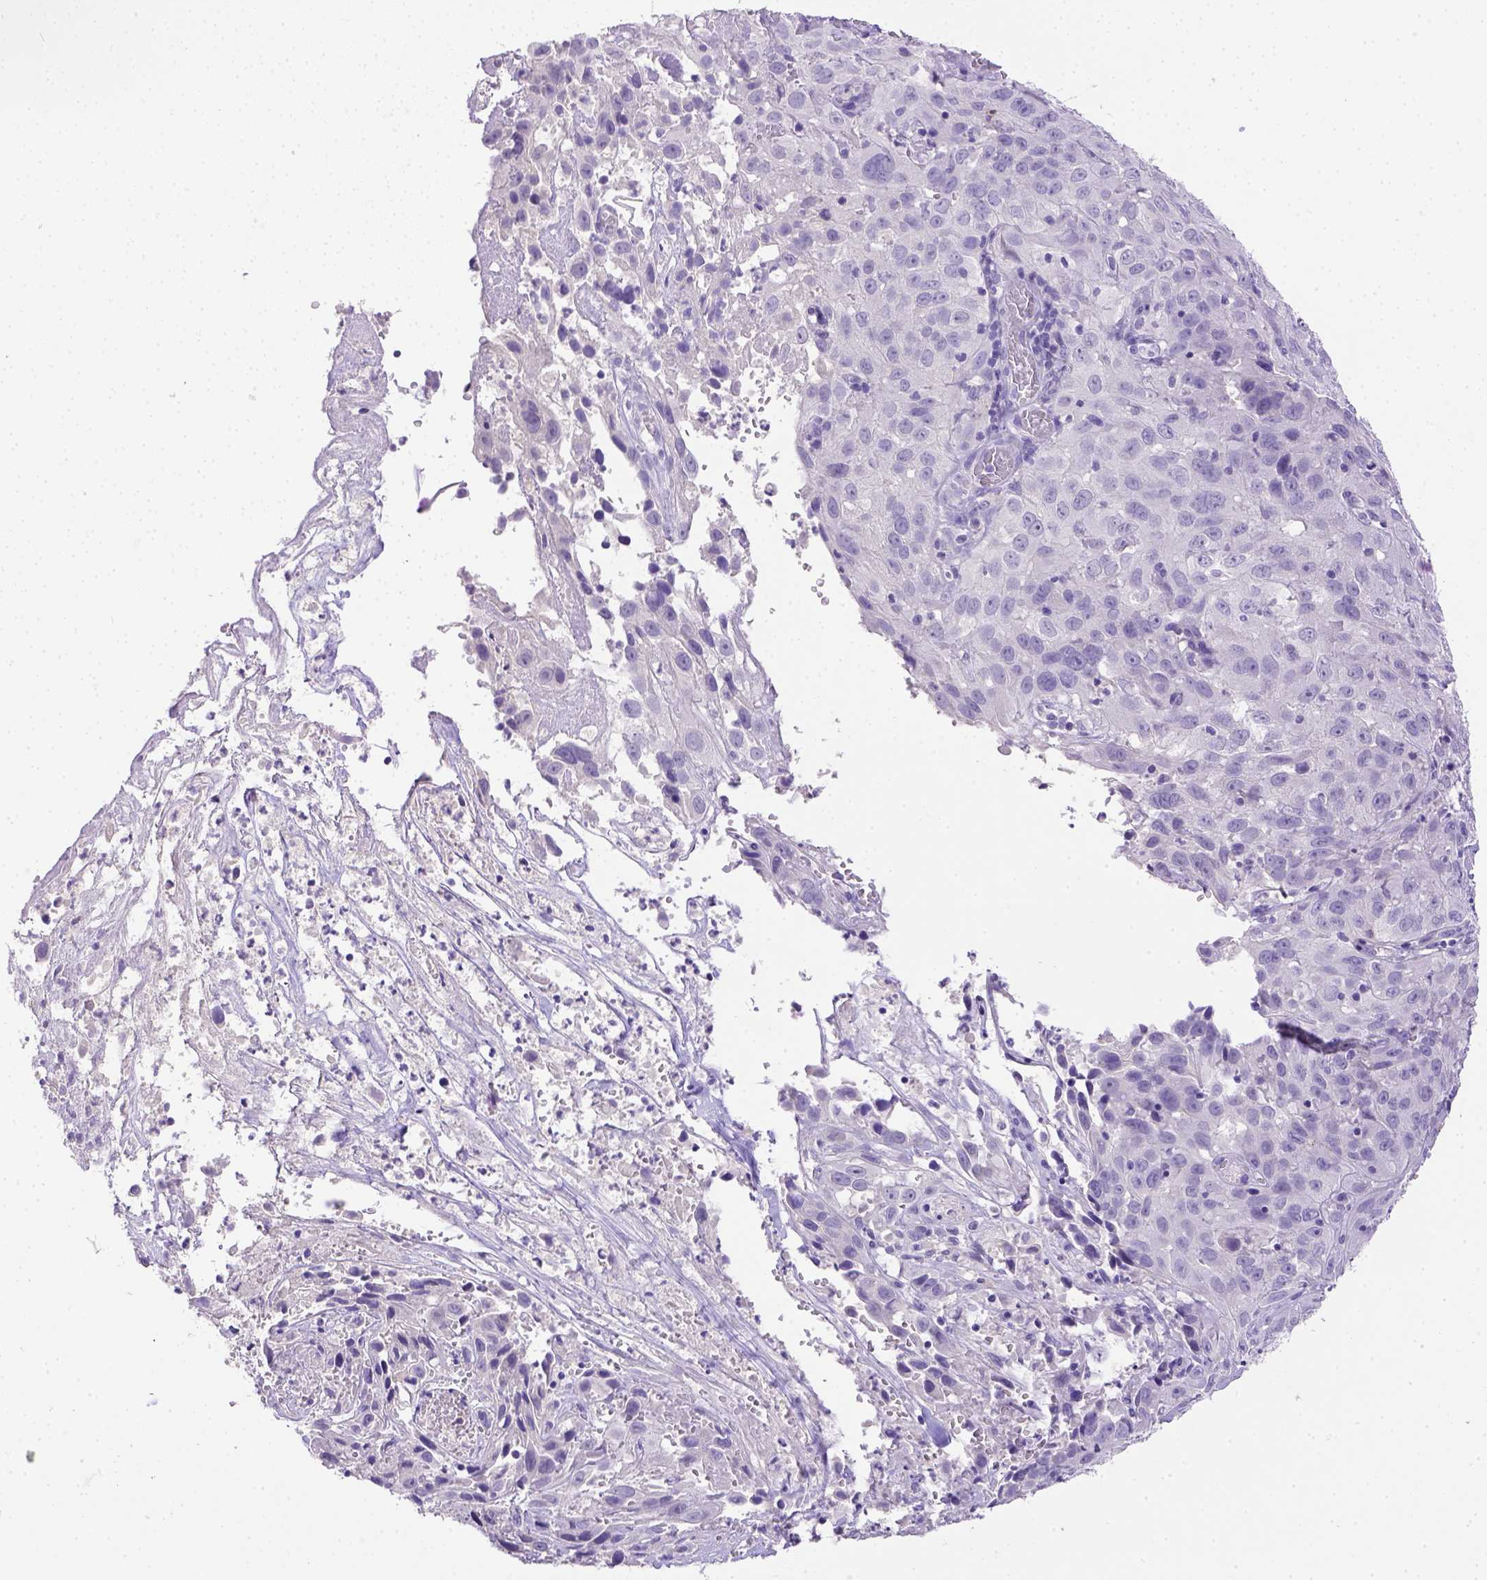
{"staining": {"intensity": "negative", "quantity": "none", "location": "none"}, "tissue": "cervical cancer", "cell_type": "Tumor cells", "image_type": "cancer", "snomed": [{"axis": "morphology", "description": "Squamous cell carcinoma, NOS"}, {"axis": "topography", "description": "Cervix"}], "caption": "A high-resolution micrograph shows immunohistochemistry (IHC) staining of cervical cancer, which demonstrates no significant positivity in tumor cells.", "gene": "B3GAT1", "patient": {"sex": "female", "age": 32}}